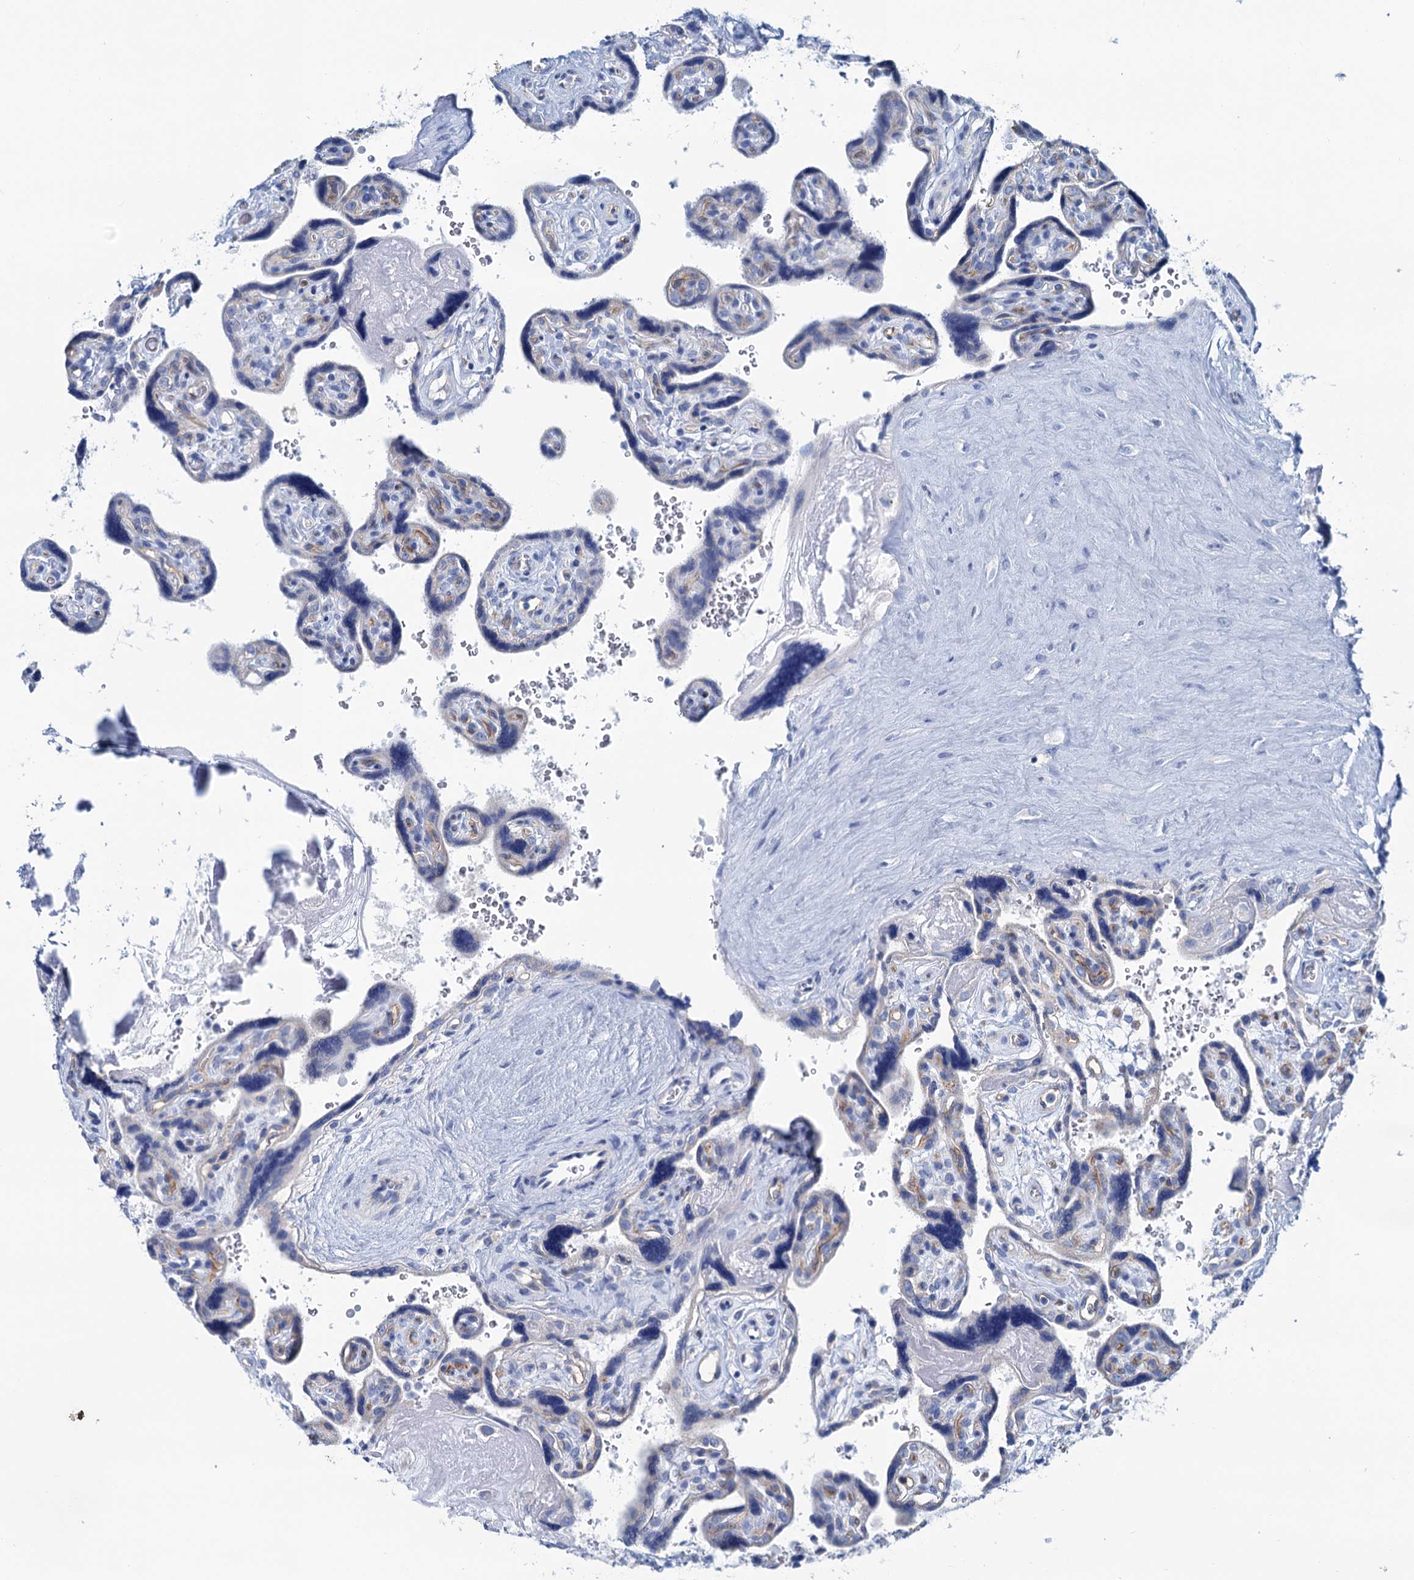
{"staining": {"intensity": "negative", "quantity": "none", "location": "none"}, "tissue": "placenta", "cell_type": "Trophoblastic cells", "image_type": "normal", "snomed": [{"axis": "morphology", "description": "Normal tissue, NOS"}, {"axis": "topography", "description": "Placenta"}], "caption": "Unremarkable placenta was stained to show a protein in brown. There is no significant positivity in trophoblastic cells.", "gene": "SLC1A3", "patient": {"sex": "female", "age": 39}}